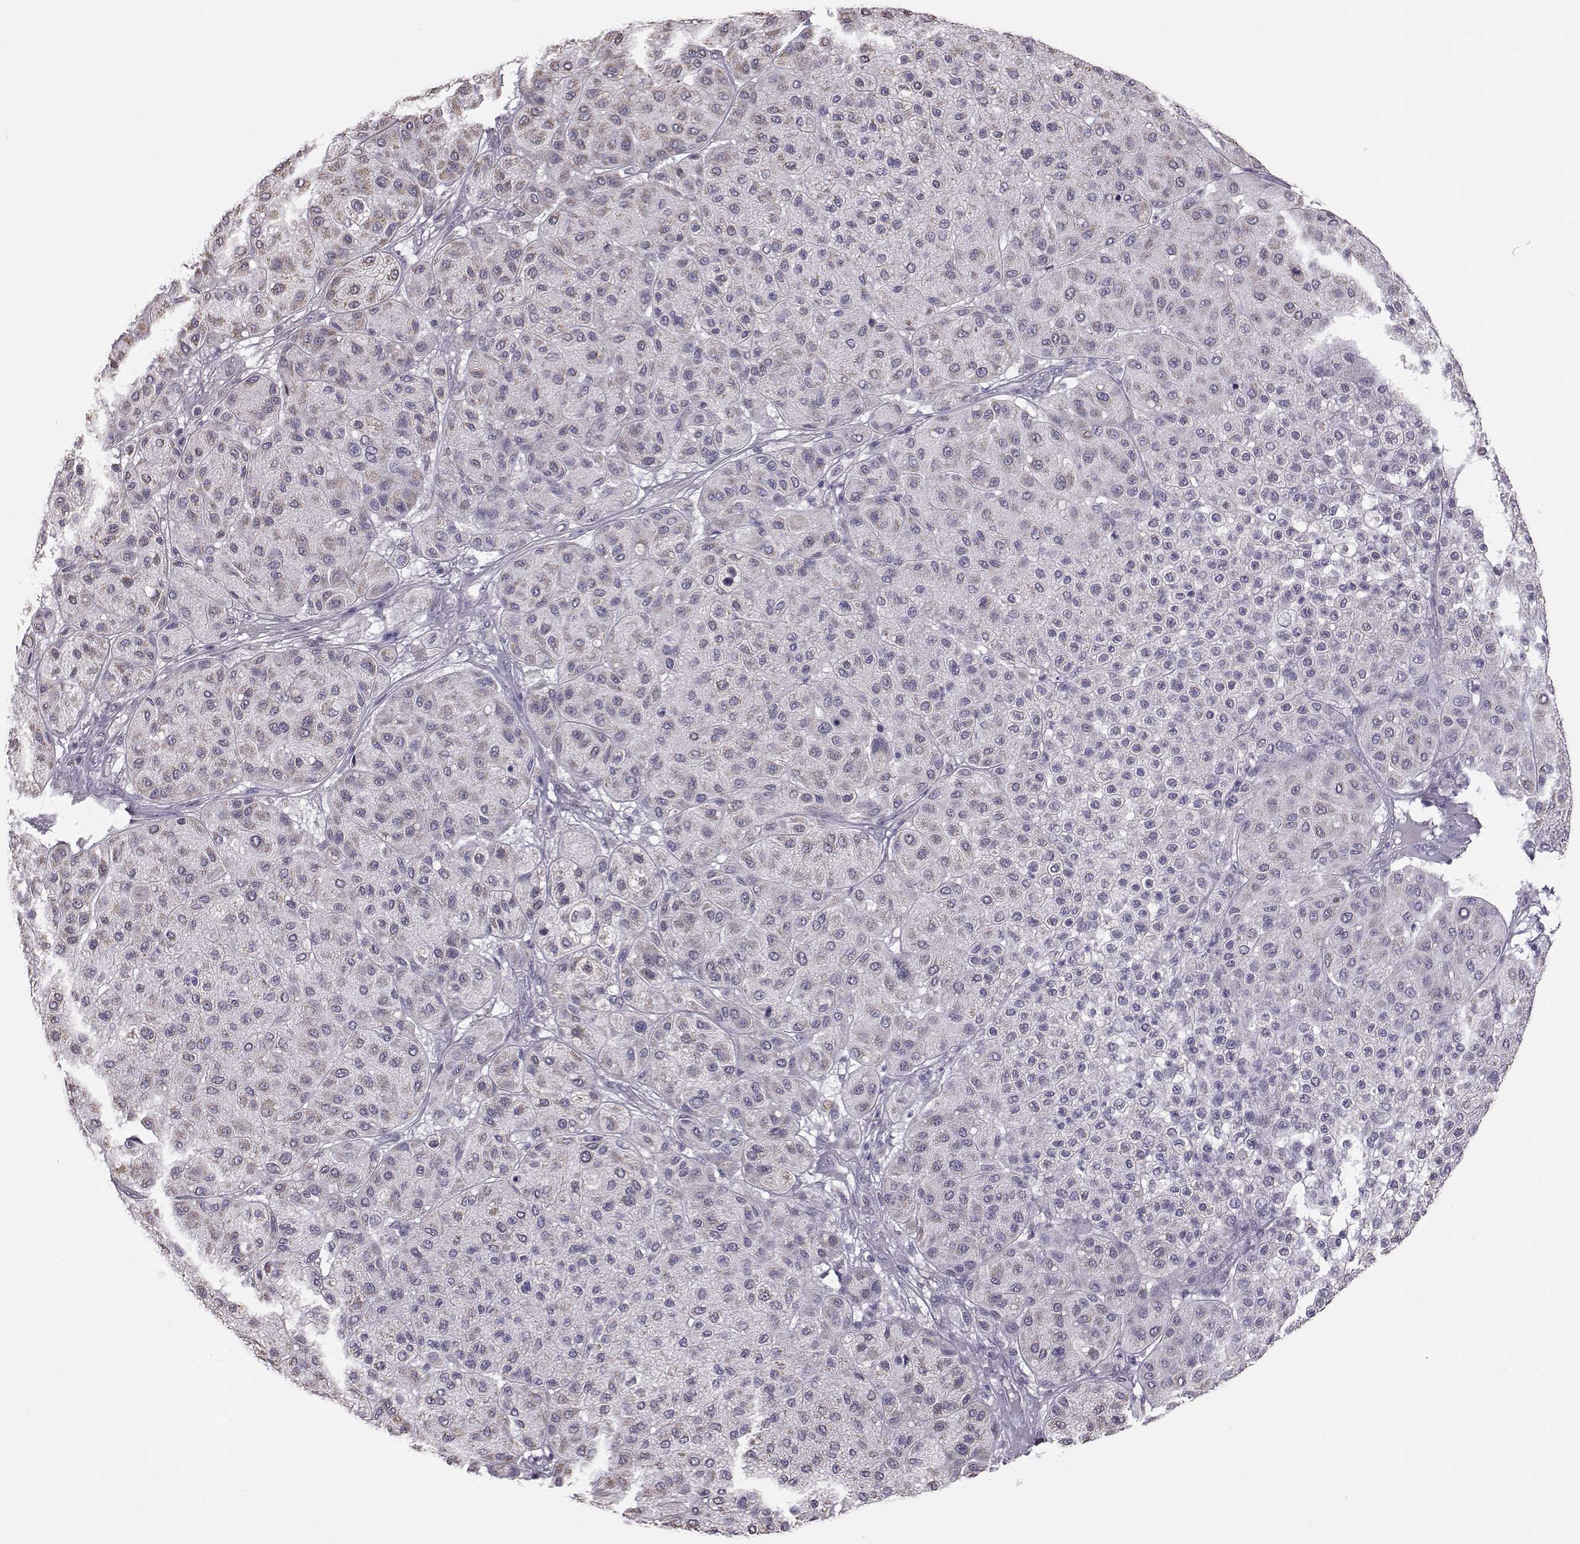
{"staining": {"intensity": "weak", "quantity": "<25%", "location": "cytoplasmic/membranous"}, "tissue": "melanoma", "cell_type": "Tumor cells", "image_type": "cancer", "snomed": [{"axis": "morphology", "description": "Malignant melanoma, Metastatic site"}, {"axis": "topography", "description": "Smooth muscle"}], "caption": "Tumor cells are negative for brown protein staining in malignant melanoma (metastatic site). (DAB (3,3'-diaminobenzidine) immunohistochemistry (IHC) visualized using brightfield microscopy, high magnification).", "gene": "ALDH3A1", "patient": {"sex": "male", "age": 41}}